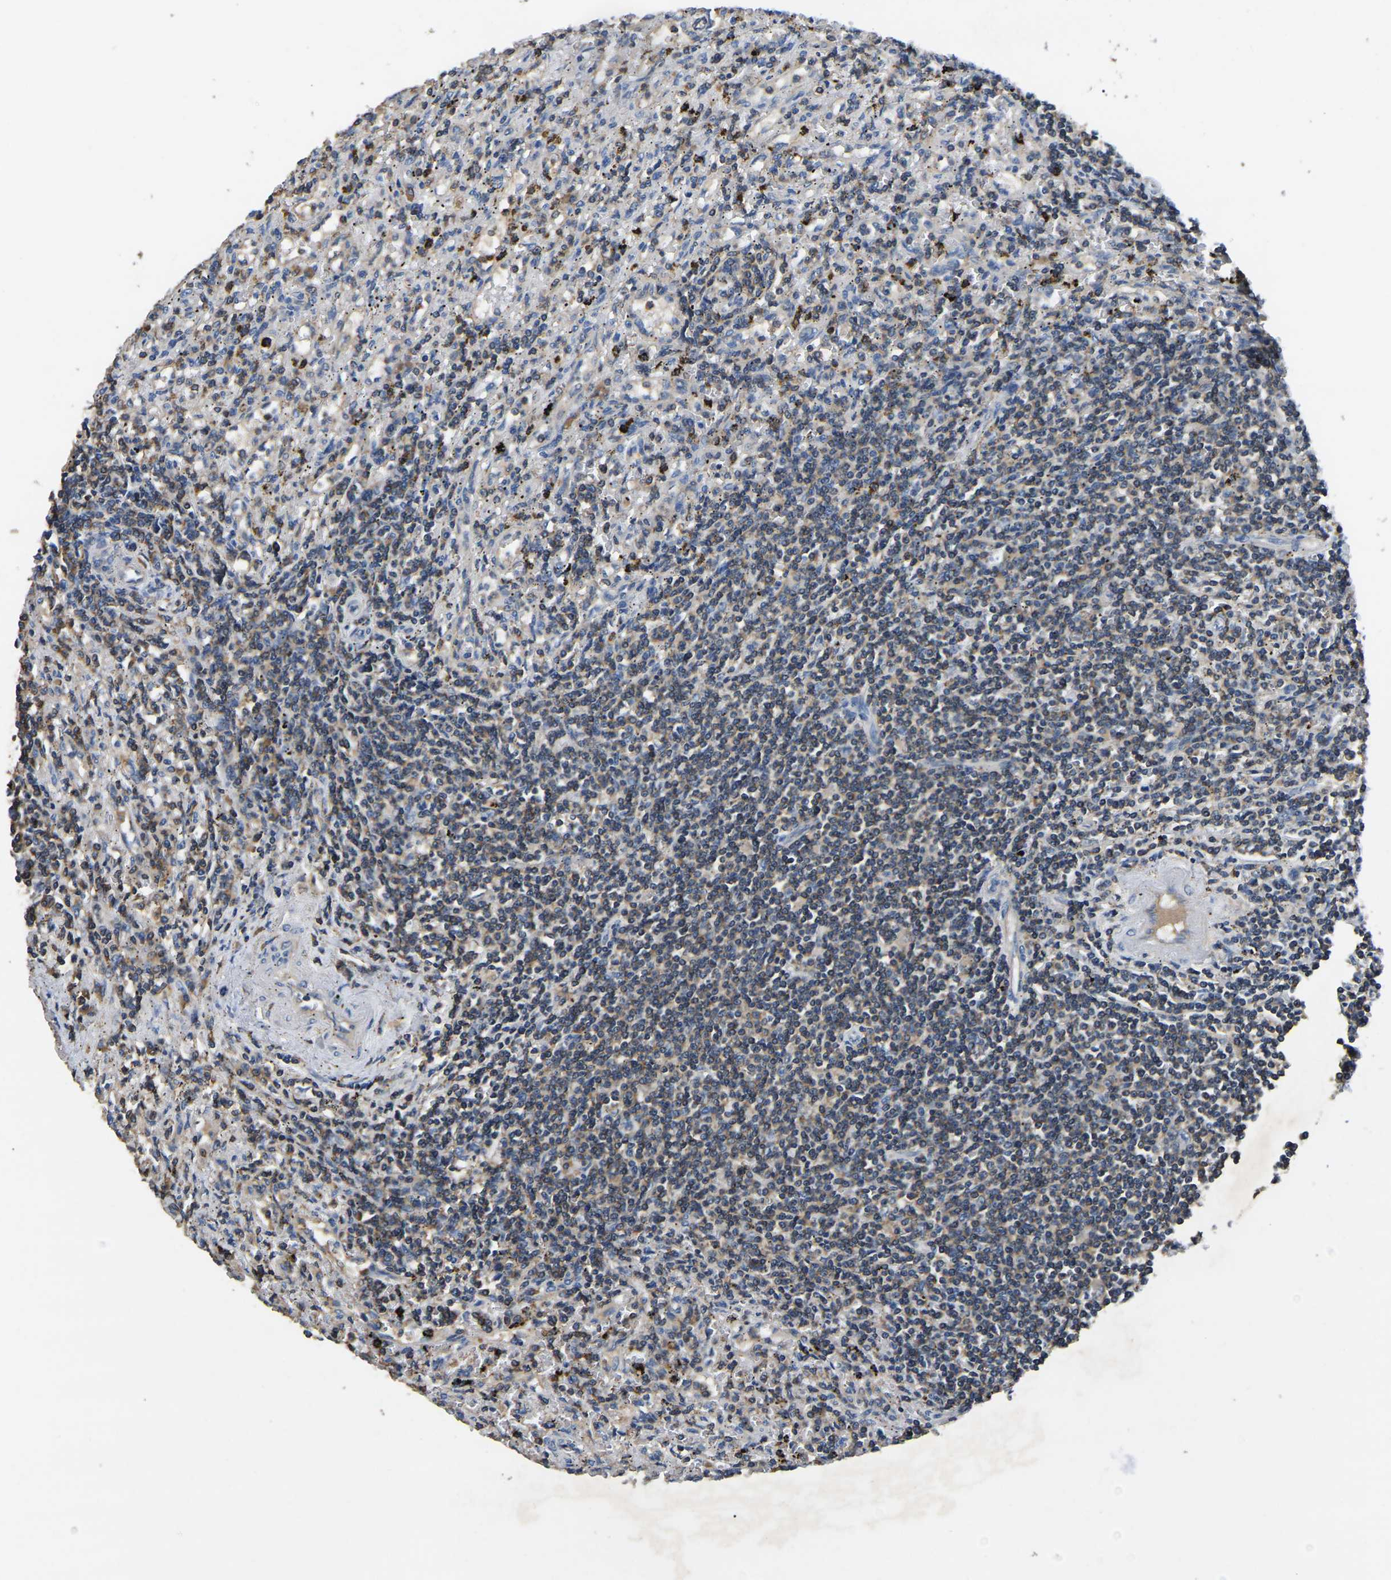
{"staining": {"intensity": "weak", "quantity": "25%-75%", "location": "cytoplasmic/membranous"}, "tissue": "lymphoma", "cell_type": "Tumor cells", "image_type": "cancer", "snomed": [{"axis": "morphology", "description": "Malignant lymphoma, non-Hodgkin's type, Low grade"}, {"axis": "topography", "description": "Spleen"}], "caption": "Protein analysis of malignant lymphoma, non-Hodgkin's type (low-grade) tissue shows weak cytoplasmic/membranous staining in approximately 25%-75% of tumor cells.", "gene": "SMPD2", "patient": {"sex": "male", "age": 76}}